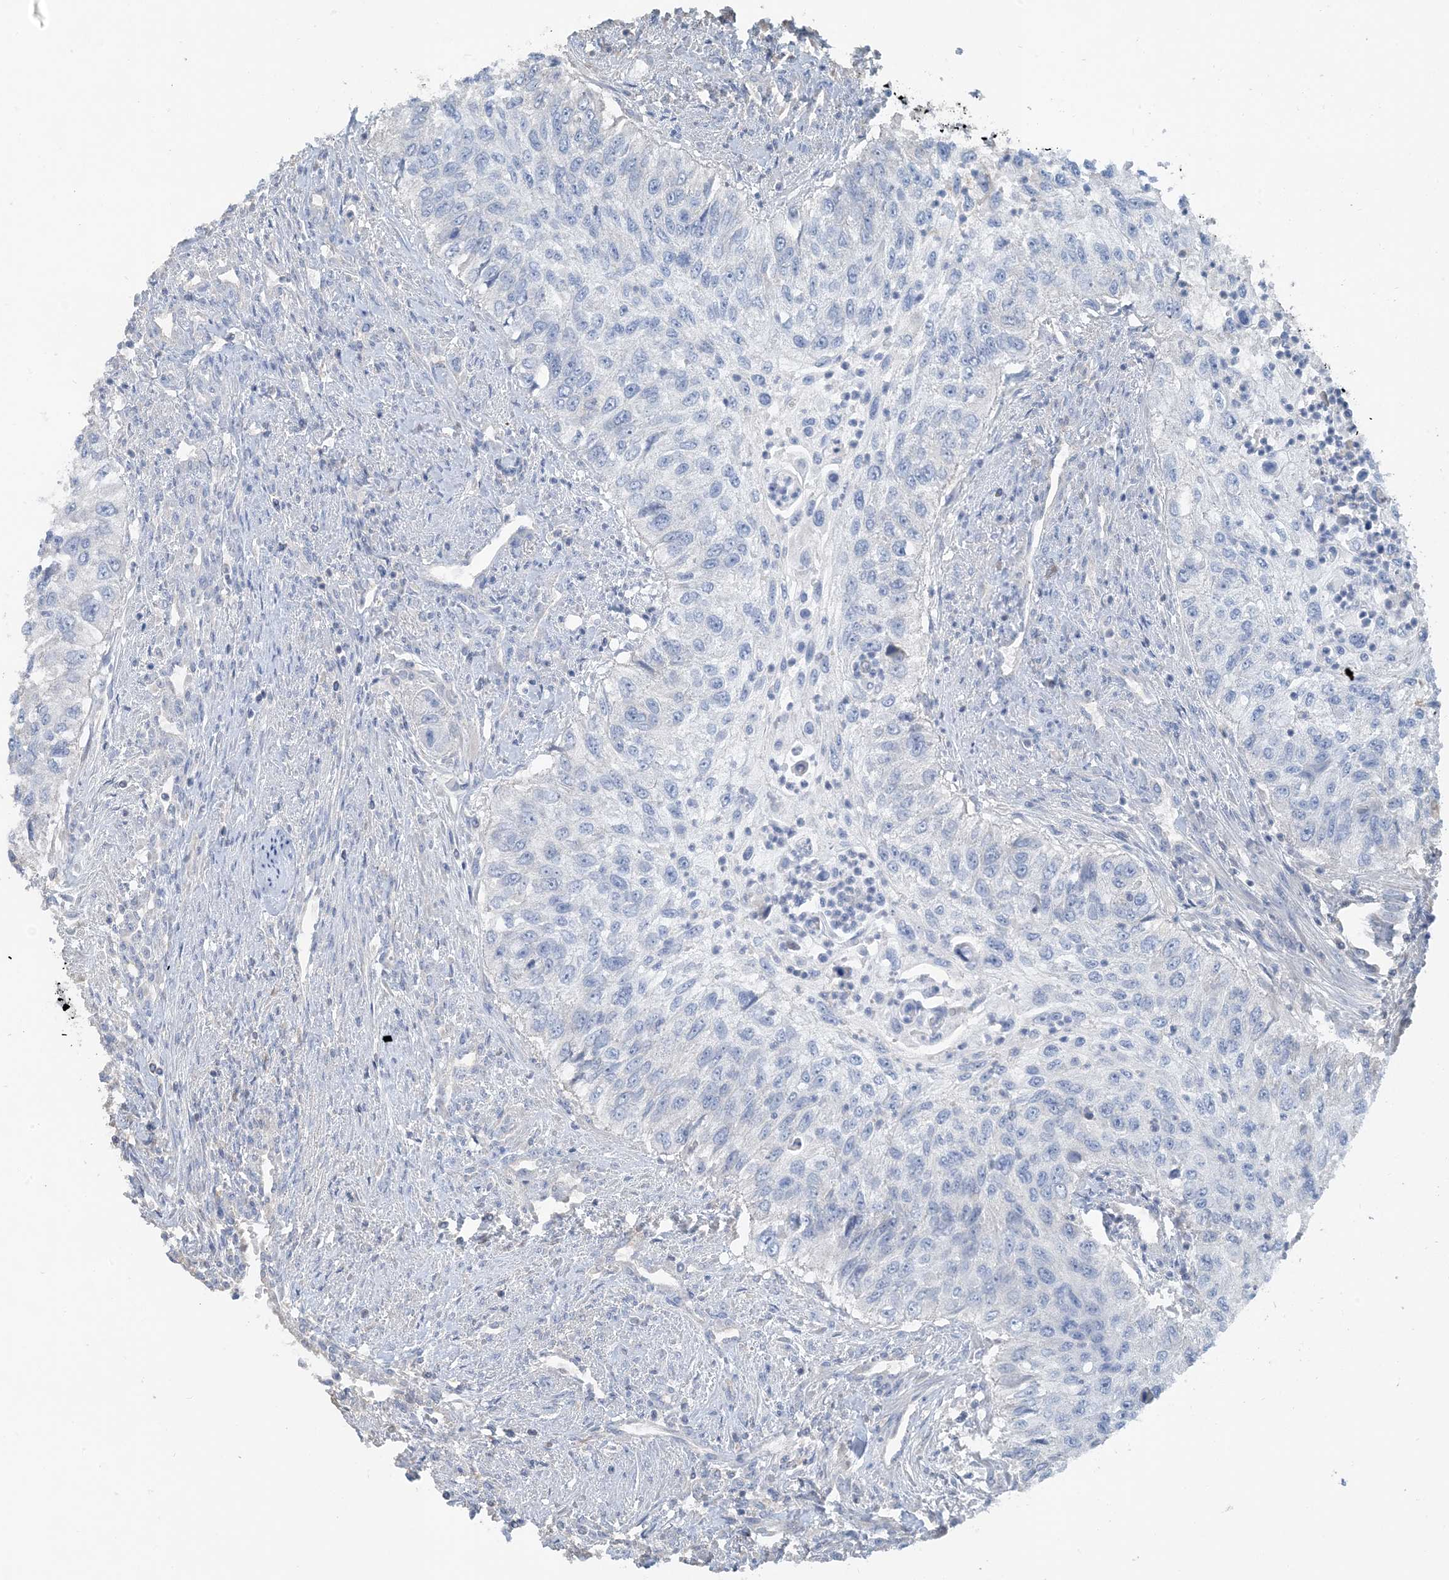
{"staining": {"intensity": "negative", "quantity": "none", "location": "none"}, "tissue": "urothelial cancer", "cell_type": "Tumor cells", "image_type": "cancer", "snomed": [{"axis": "morphology", "description": "Urothelial carcinoma, High grade"}, {"axis": "topography", "description": "Urinary bladder"}], "caption": "IHC image of neoplastic tissue: high-grade urothelial carcinoma stained with DAB displays no significant protein positivity in tumor cells.", "gene": "CTRL", "patient": {"sex": "female", "age": 60}}